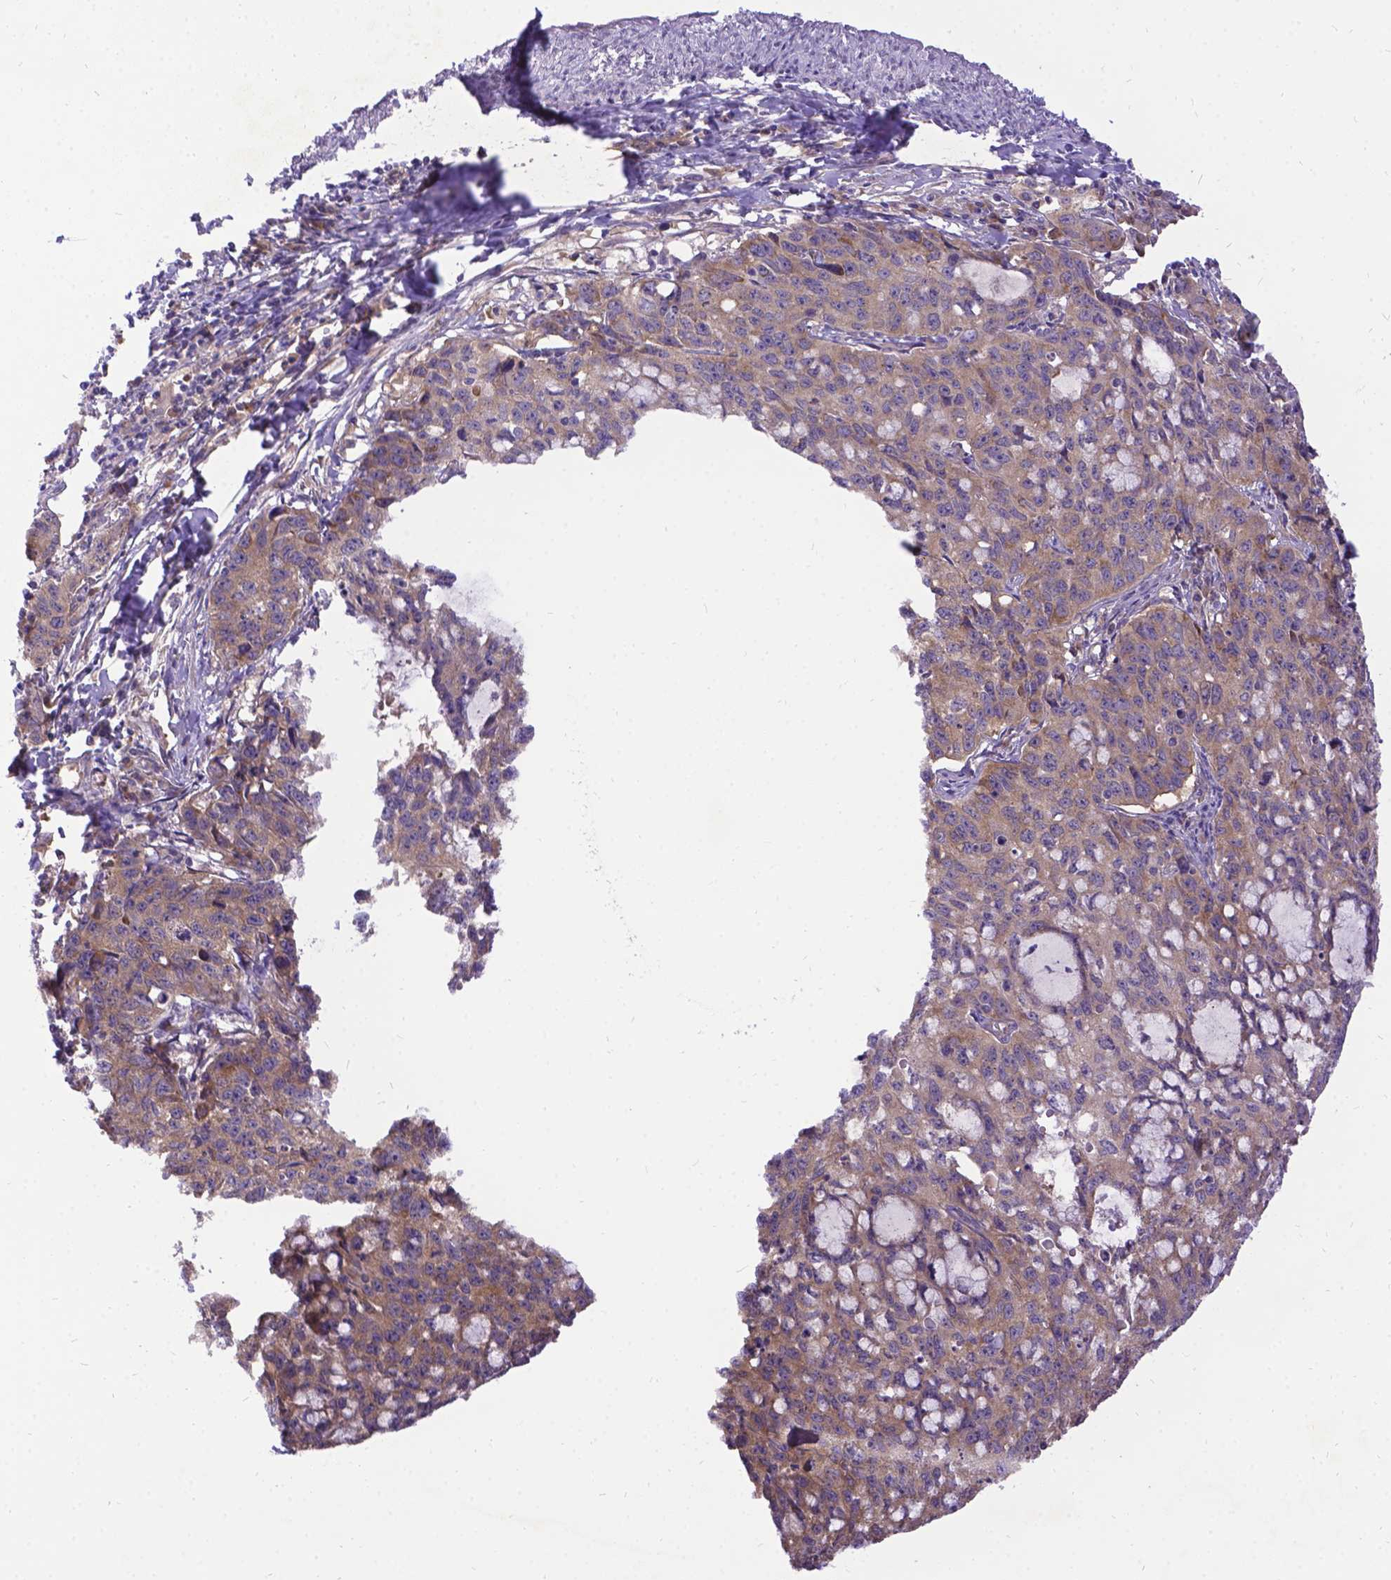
{"staining": {"intensity": "moderate", "quantity": ">75%", "location": "cytoplasmic/membranous"}, "tissue": "cervical cancer", "cell_type": "Tumor cells", "image_type": "cancer", "snomed": [{"axis": "morphology", "description": "Squamous cell carcinoma, NOS"}, {"axis": "topography", "description": "Cervix"}], "caption": "This histopathology image reveals immunohistochemistry (IHC) staining of human cervical squamous cell carcinoma, with medium moderate cytoplasmic/membranous positivity in approximately >75% of tumor cells.", "gene": "DENND6A", "patient": {"sex": "female", "age": 28}}